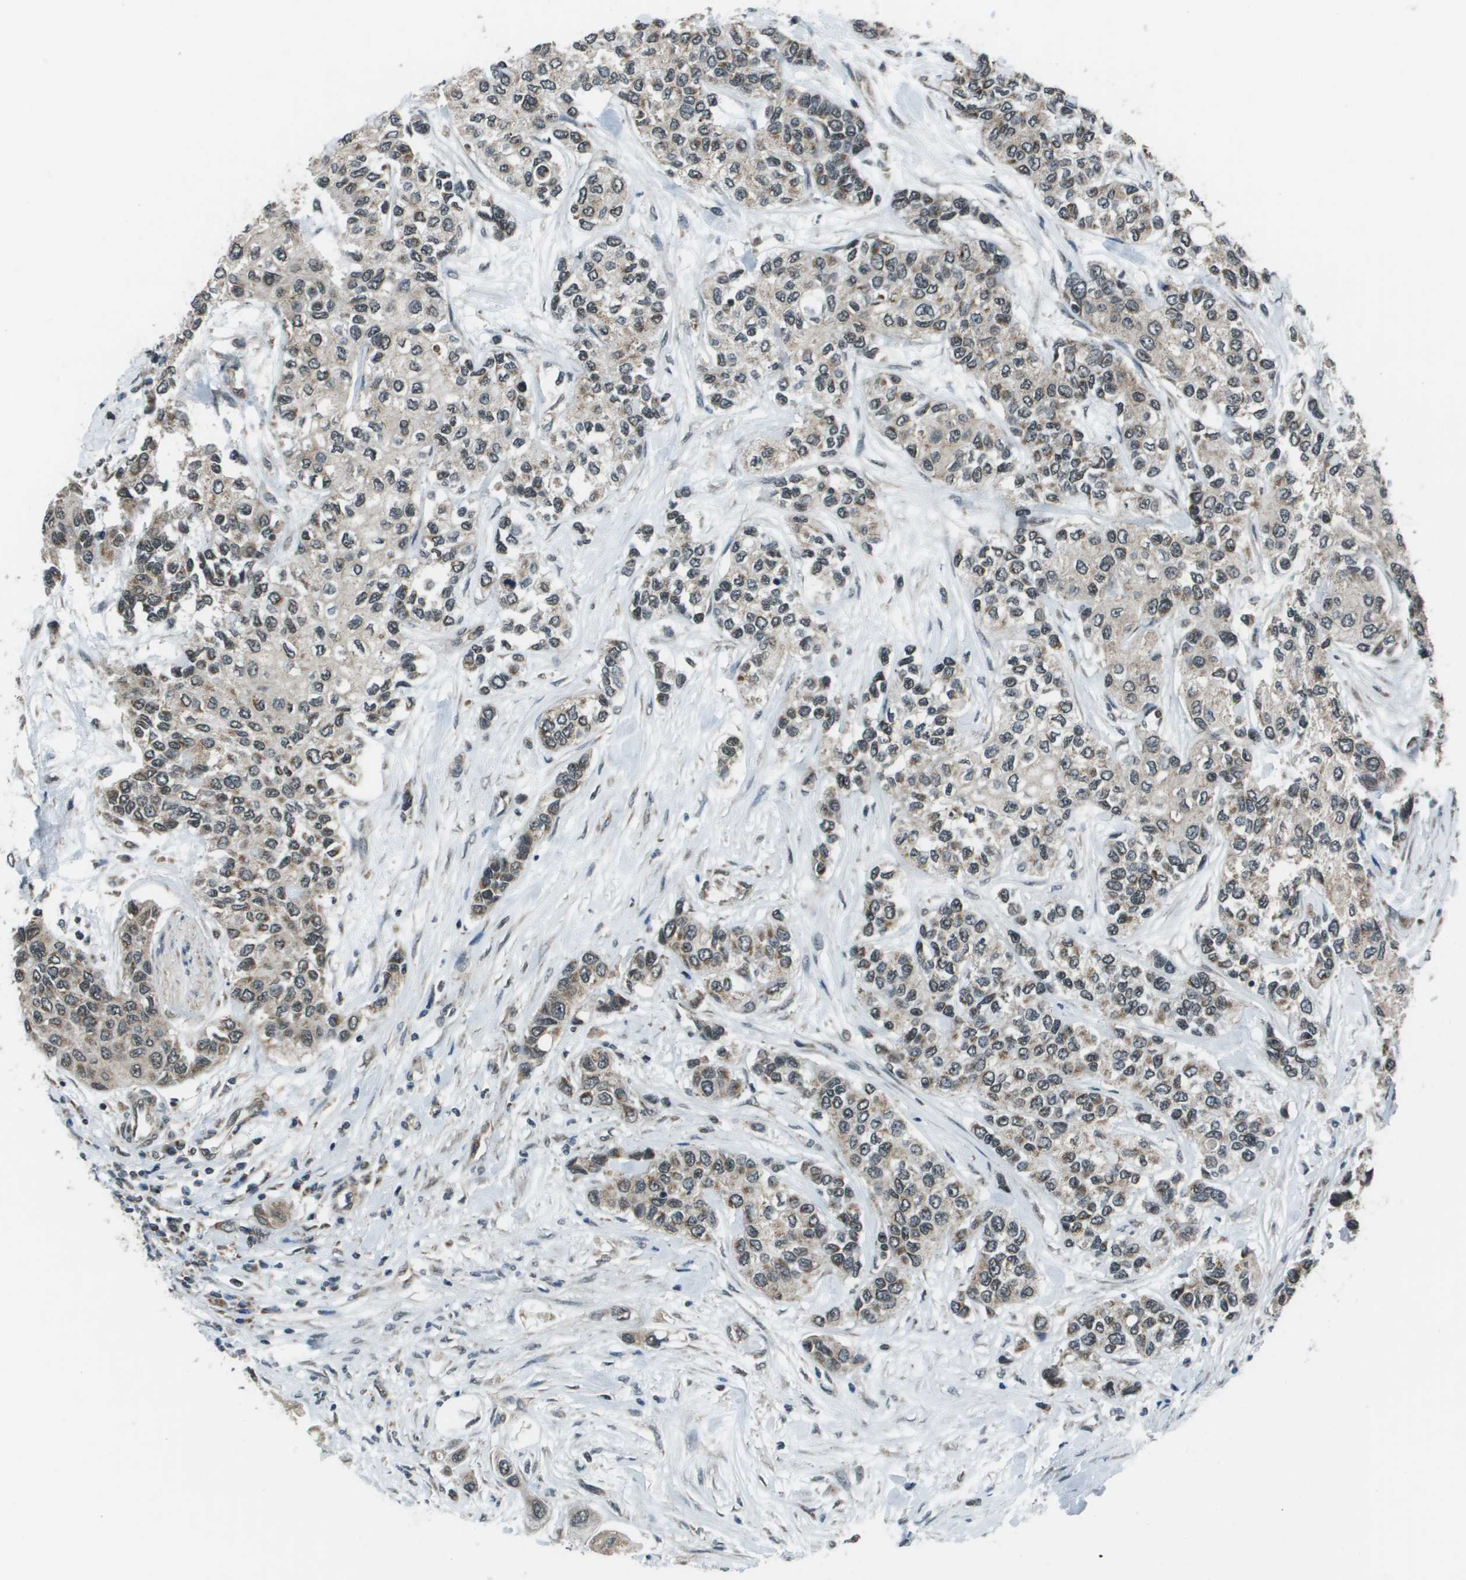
{"staining": {"intensity": "moderate", "quantity": "<25%", "location": "cytoplasmic/membranous,nuclear"}, "tissue": "urothelial cancer", "cell_type": "Tumor cells", "image_type": "cancer", "snomed": [{"axis": "morphology", "description": "Urothelial carcinoma, High grade"}, {"axis": "topography", "description": "Urinary bladder"}], "caption": "This is an image of immunohistochemistry staining of urothelial cancer, which shows moderate expression in the cytoplasmic/membranous and nuclear of tumor cells.", "gene": "PPFIA1", "patient": {"sex": "female", "age": 56}}